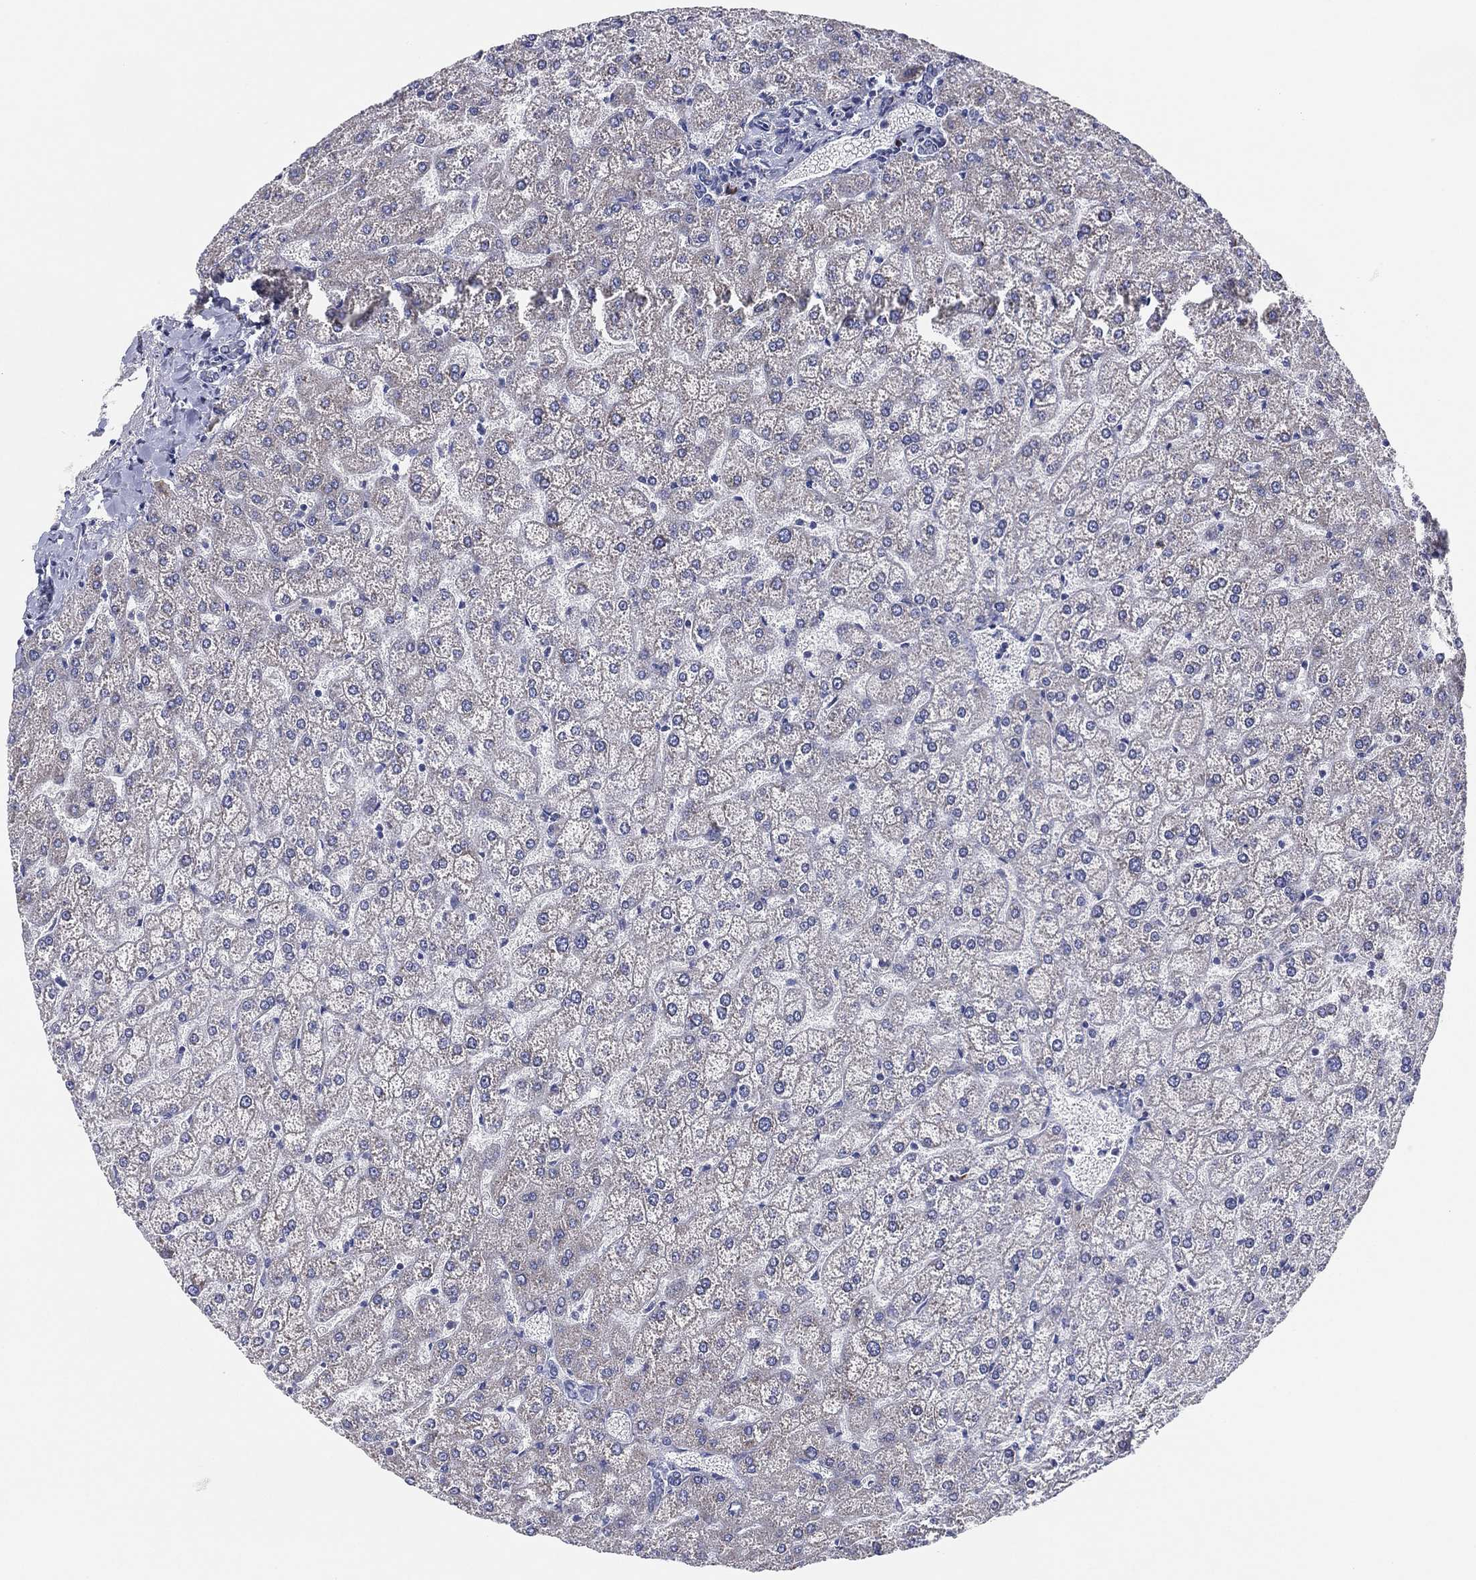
{"staining": {"intensity": "negative", "quantity": "none", "location": "none"}, "tissue": "liver", "cell_type": "Cholangiocytes", "image_type": "normal", "snomed": [{"axis": "morphology", "description": "Normal tissue, NOS"}, {"axis": "topography", "description": "Liver"}], "caption": "High power microscopy histopathology image of an immunohistochemistry photomicrograph of unremarkable liver, revealing no significant staining in cholangiocytes.", "gene": "TMEM40", "patient": {"sex": "female", "age": 32}}